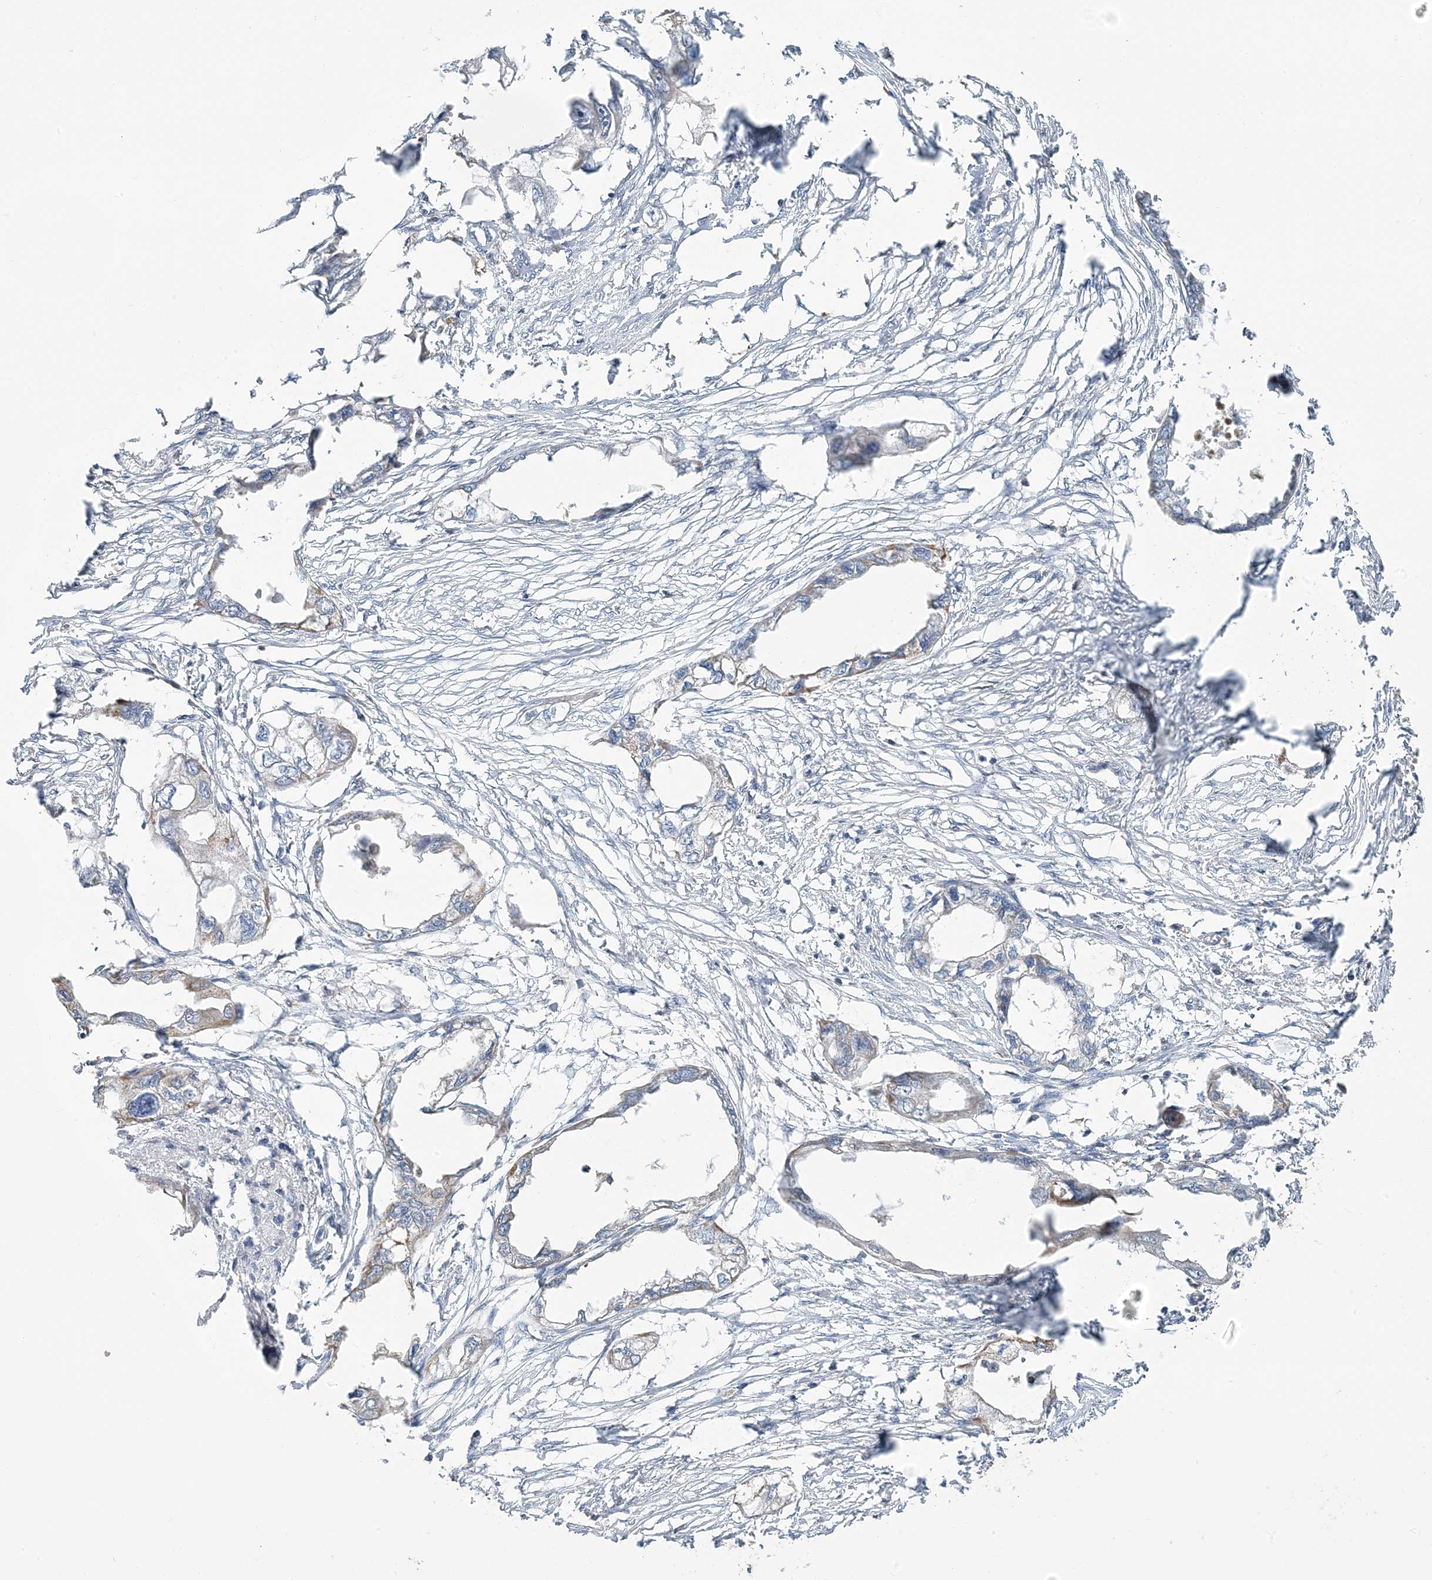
{"staining": {"intensity": "weak", "quantity": "<25%", "location": "cytoplasmic/membranous"}, "tissue": "endometrial cancer", "cell_type": "Tumor cells", "image_type": "cancer", "snomed": [{"axis": "morphology", "description": "Adenocarcinoma, NOS"}, {"axis": "morphology", "description": "Adenocarcinoma, metastatic, NOS"}, {"axis": "topography", "description": "Adipose tissue"}, {"axis": "topography", "description": "Endometrium"}], "caption": "Immunohistochemical staining of human endometrial metastatic adenocarcinoma displays no significant expression in tumor cells.", "gene": "TMLHE", "patient": {"sex": "female", "age": 67}}